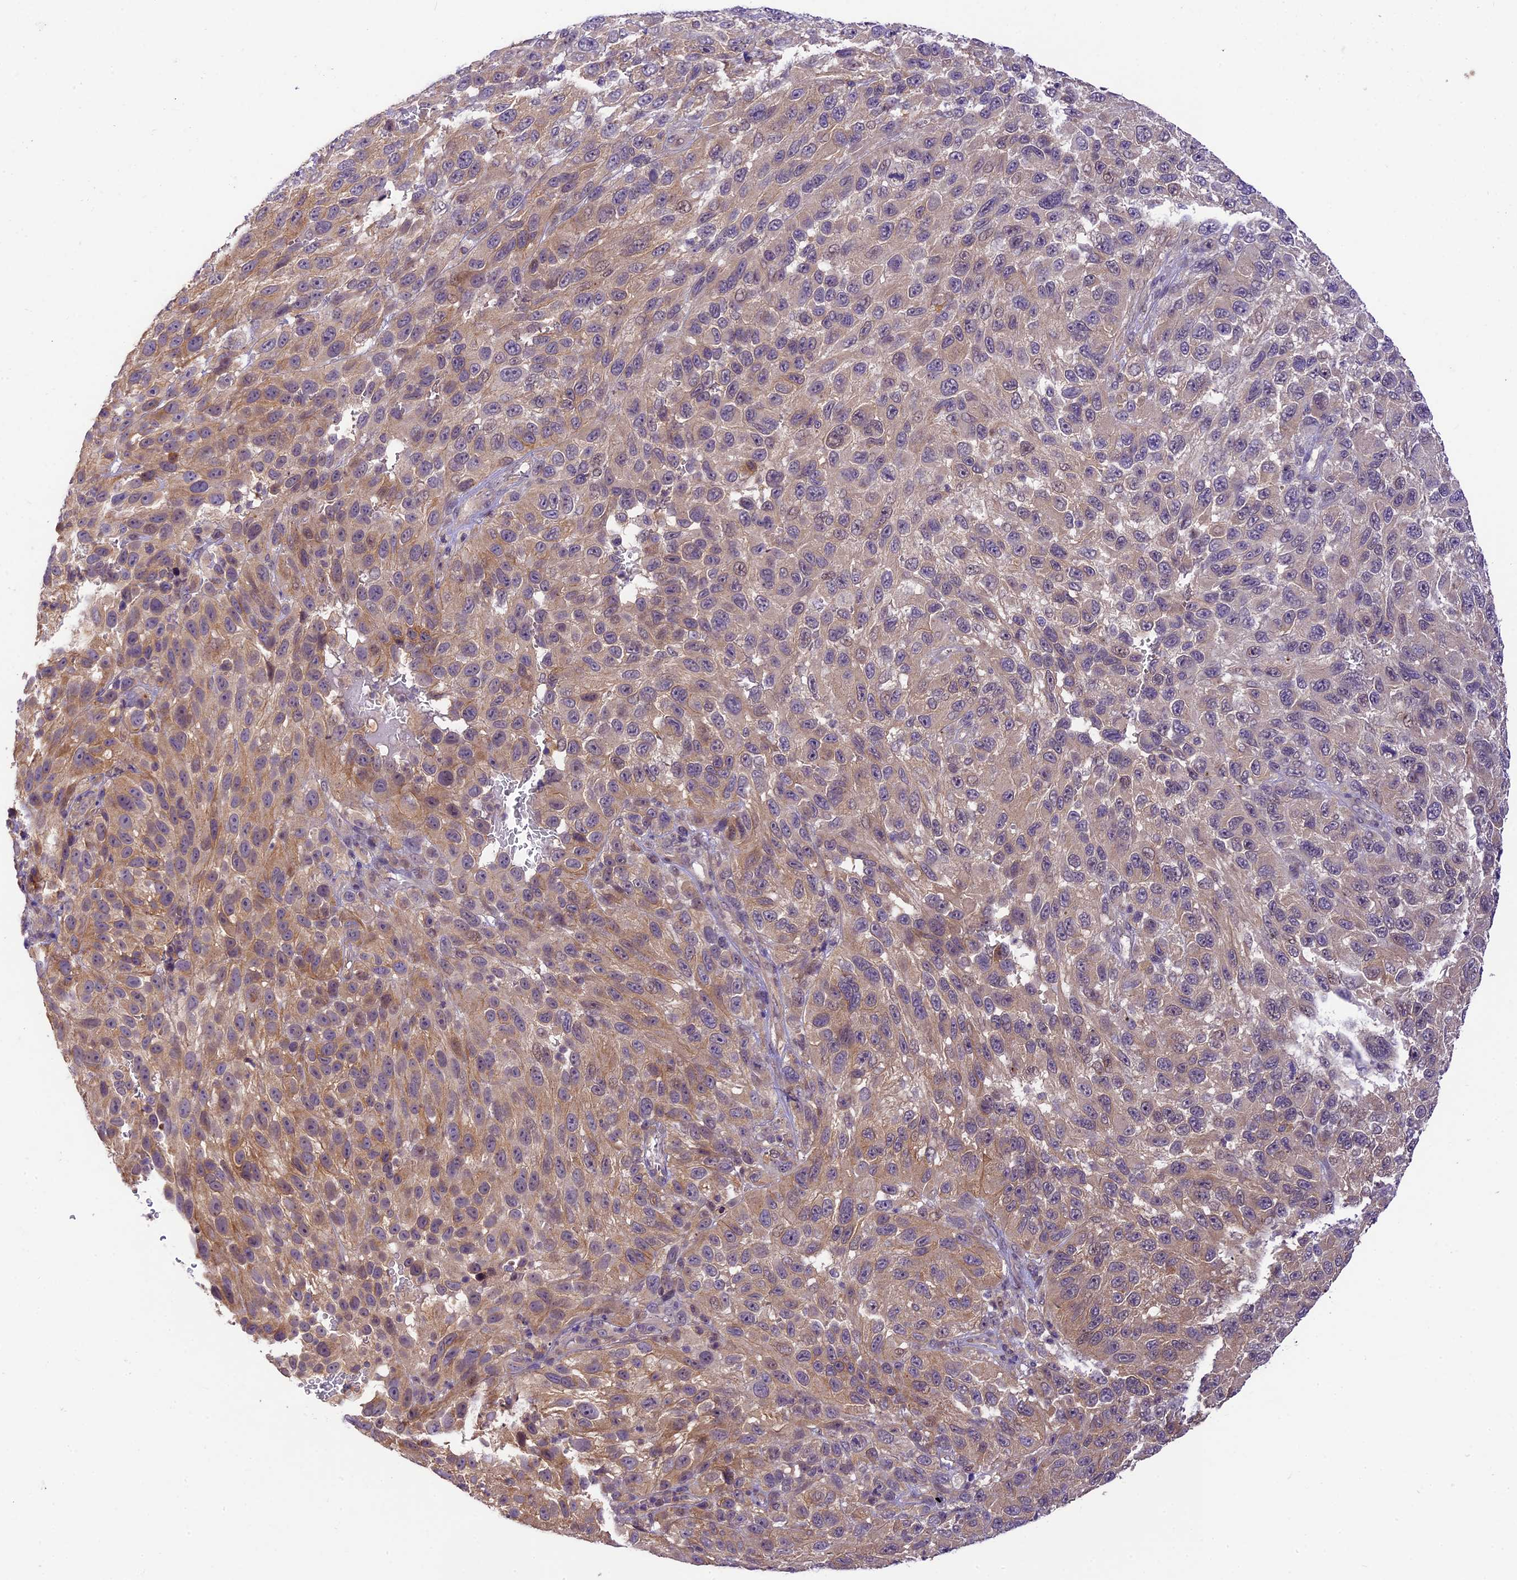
{"staining": {"intensity": "moderate", "quantity": "25%-75%", "location": "cytoplasmic/membranous"}, "tissue": "melanoma", "cell_type": "Tumor cells", "image_type": "cancer", "snomed": [{"axis": "morphology", "description": "Malignant melanoma, NOS"}, {"axis": "topography", "description": "Skin"}], "caption": "Protein analysis of melanoma tissue shows moderate cytoplasmic/membranous positivity in about 25%-75% of tumor cells. (brown staining indicates protein expression, while blue staining denotes nuclei).", "gene": "NEK8", "patient": {"sex": "female", "age": 96}}